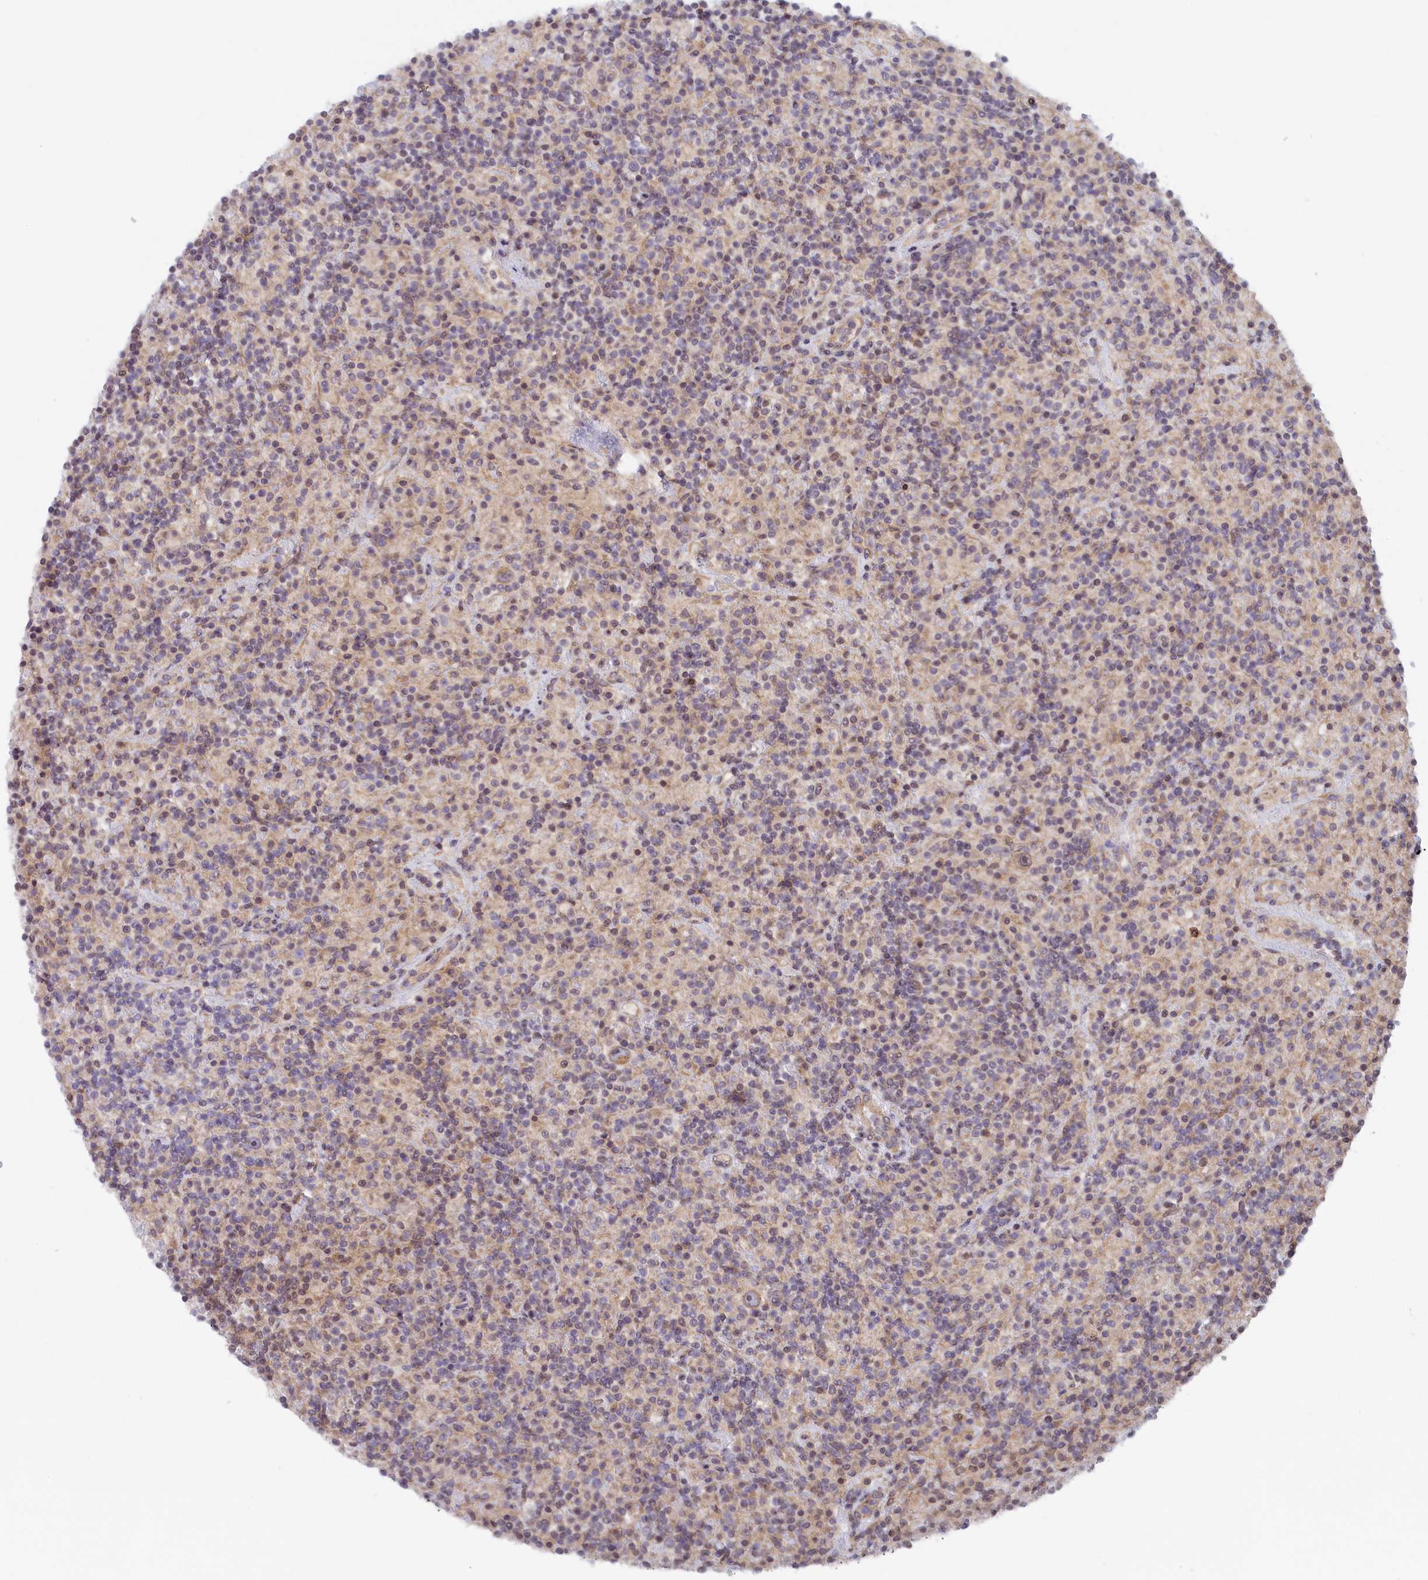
{"staining": {"intensity": "weak", "quantity": "<25%", "location": "cytoplasmic/membranous"}, "tissue": "lymphoma", "cell_type": "Tumor cells", "image_type": "cancer", "snomed": [{"axis": "morphology", "description": "Hodgkin's disease, NOS"}, {"axis": "topography", "description": "Lymph node"}], "caption": "DAB immunohistochemical staining of lymphoma reveals no significant positivity in tumor cells. (Stains: DAB immunohistochemistry with hematoxylin counter stain, Microscopy: brightfield microscopy at high magnification).", "gene": "INTS4", "patient": {"sex": "male", "age": 70}}